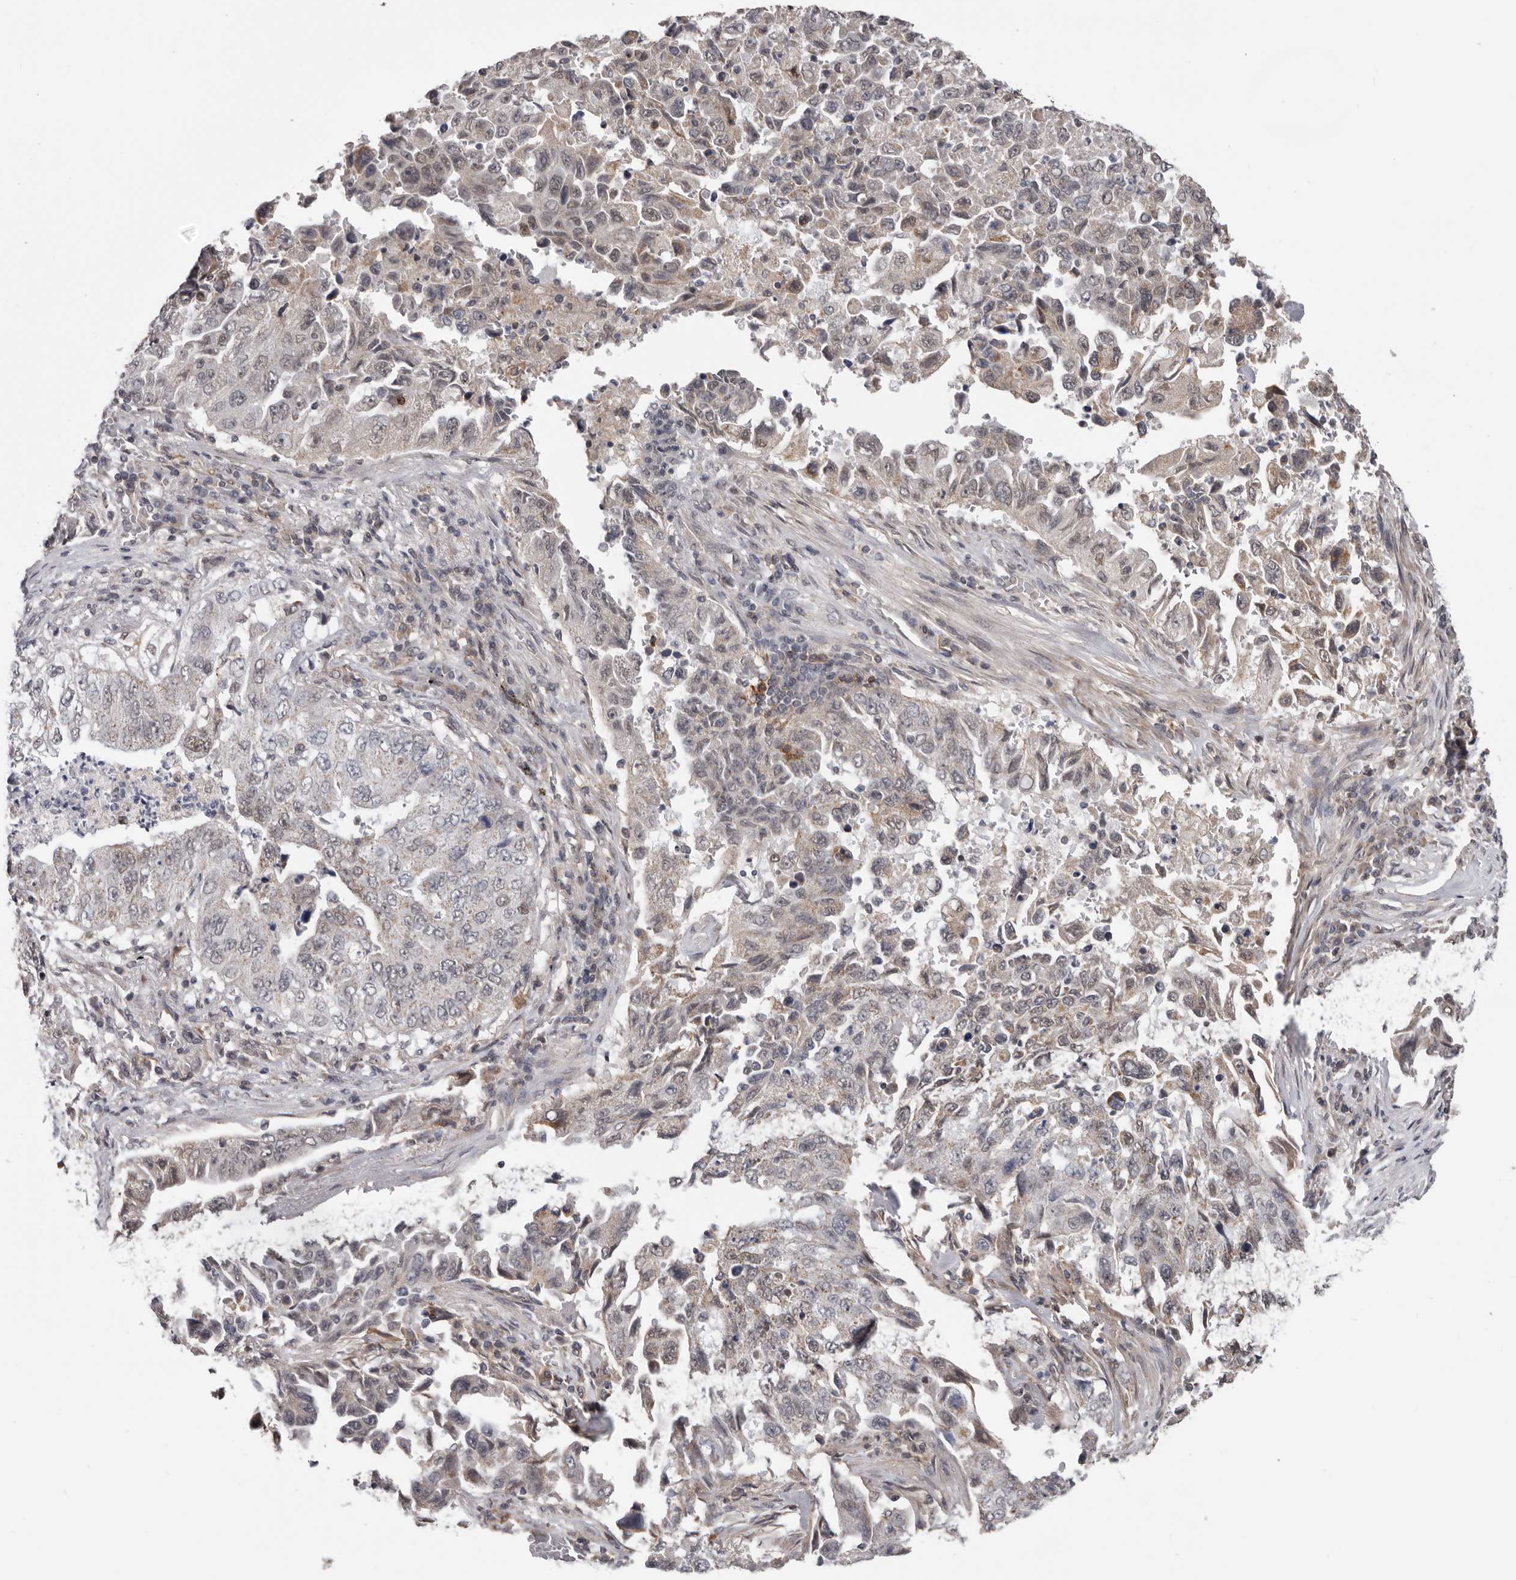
{"staining": {"intensity": "weak", "quantity": "<25%", "location": "nuclear"}, "tissue": "lung cancer", "cell_type": "Tumor cells", "image_type": "cancer", "snomed": [{"axis": "morphology", "description": "Adenocarcinoma, NOS"}, {"axis": "topography", "description": "Lung"}], "caption": "DAB (3,3'-diaminobenzidine) immunohistochemical staining of lung cancer exhibits no significant staining in tumor cells.", "gene": "MOGAT2", "patient": {"sex": "female", "age": 51}}